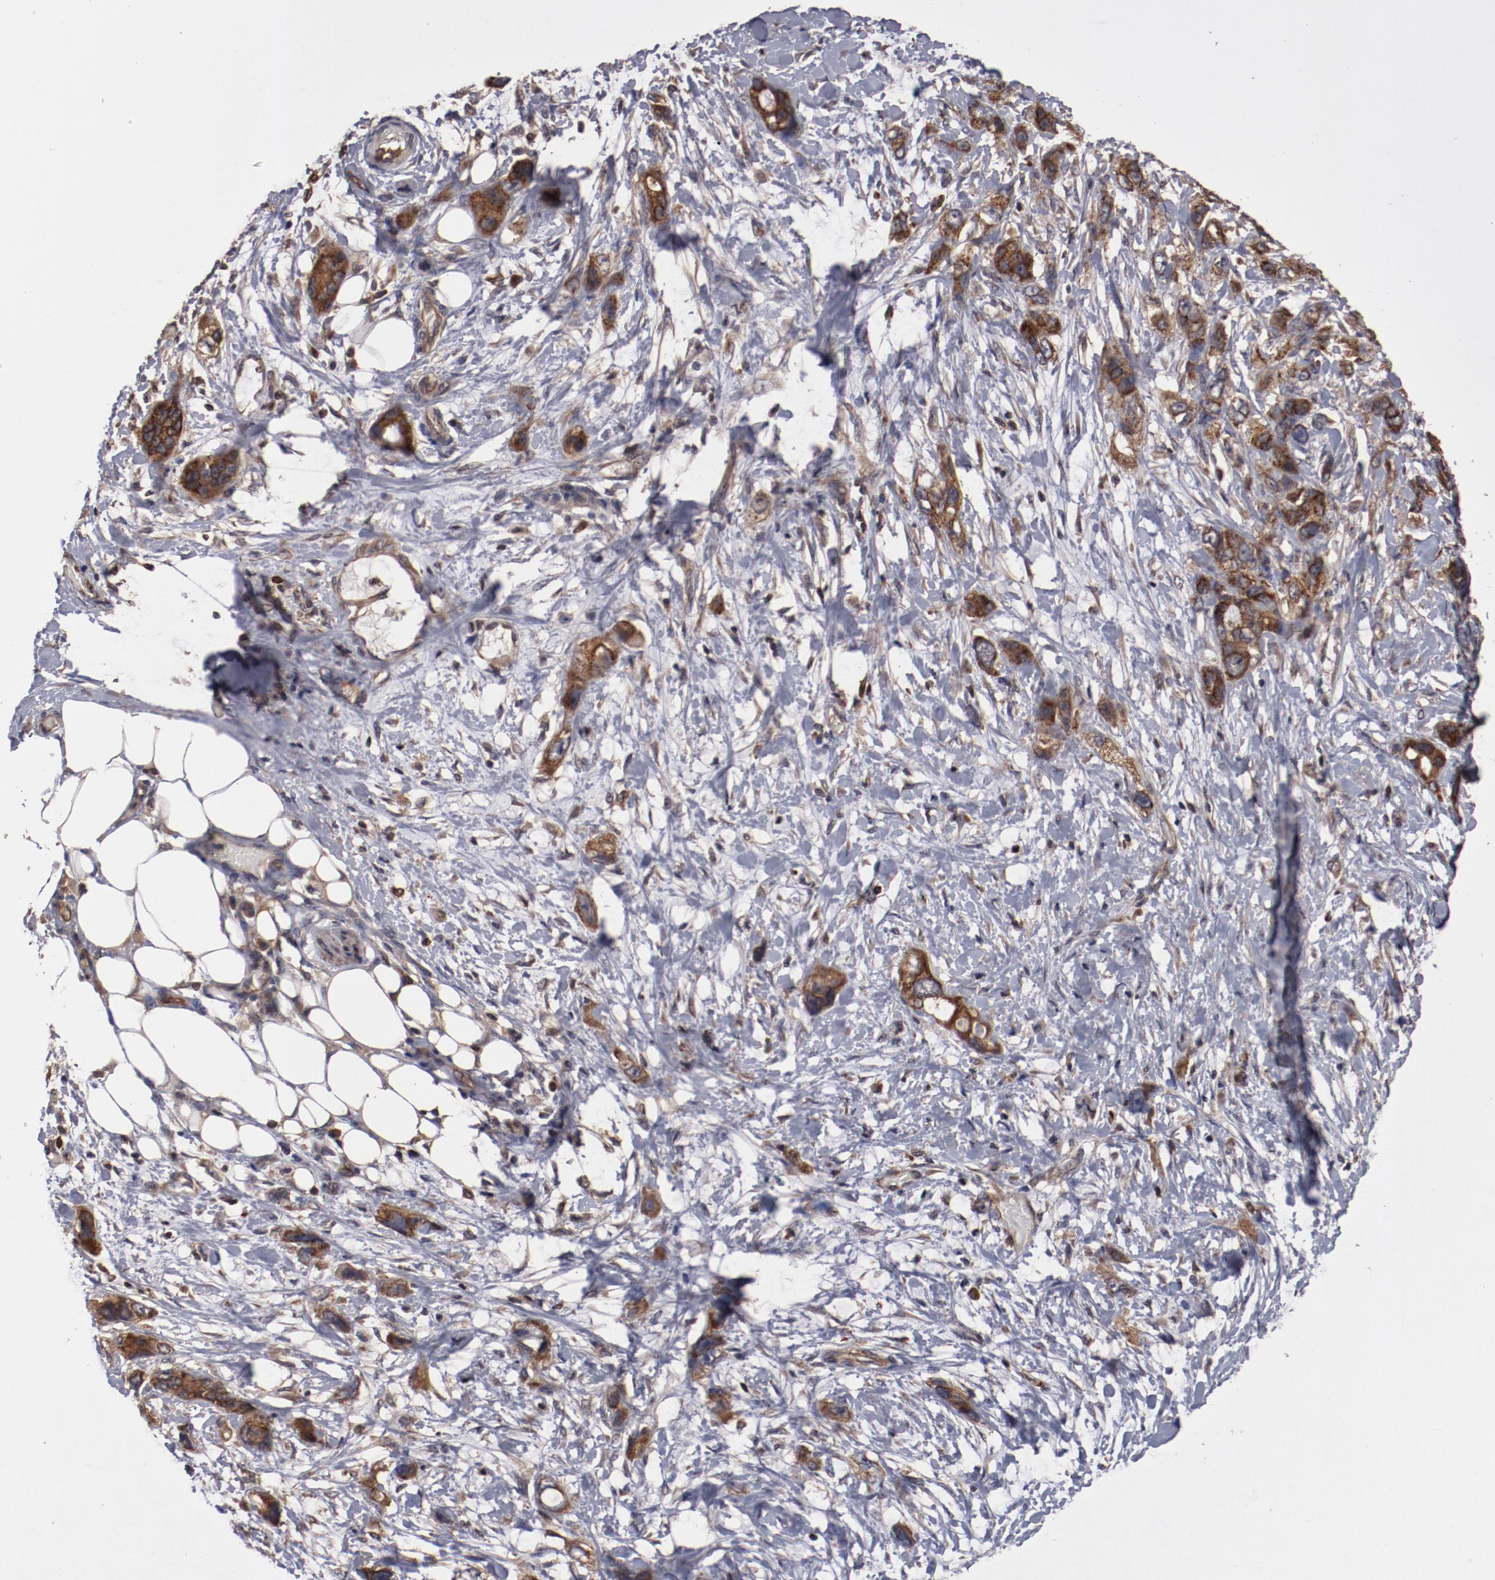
{"staining": {"intensity": "moderate", "quantity": ">75%", "location": "cytoplasmic/membranous"}, "tissue": "stomach cancer", "cell_type": "Tumor cells", "image_type": "cancer", "snomed": [{"axis": "morphology", "description": "Adenocarcinoma, NOS"}, {"axis": "topography", "description": "Stomach, upper"}], "caption": "Stomach adenocarcinoma stained with a brown dye shows moderate cytoplasmic/membranous positive staining in about >75% of tumor cells.", "gene": "RPS6KA6", "patient": {"sex": "male", "age": 47}}